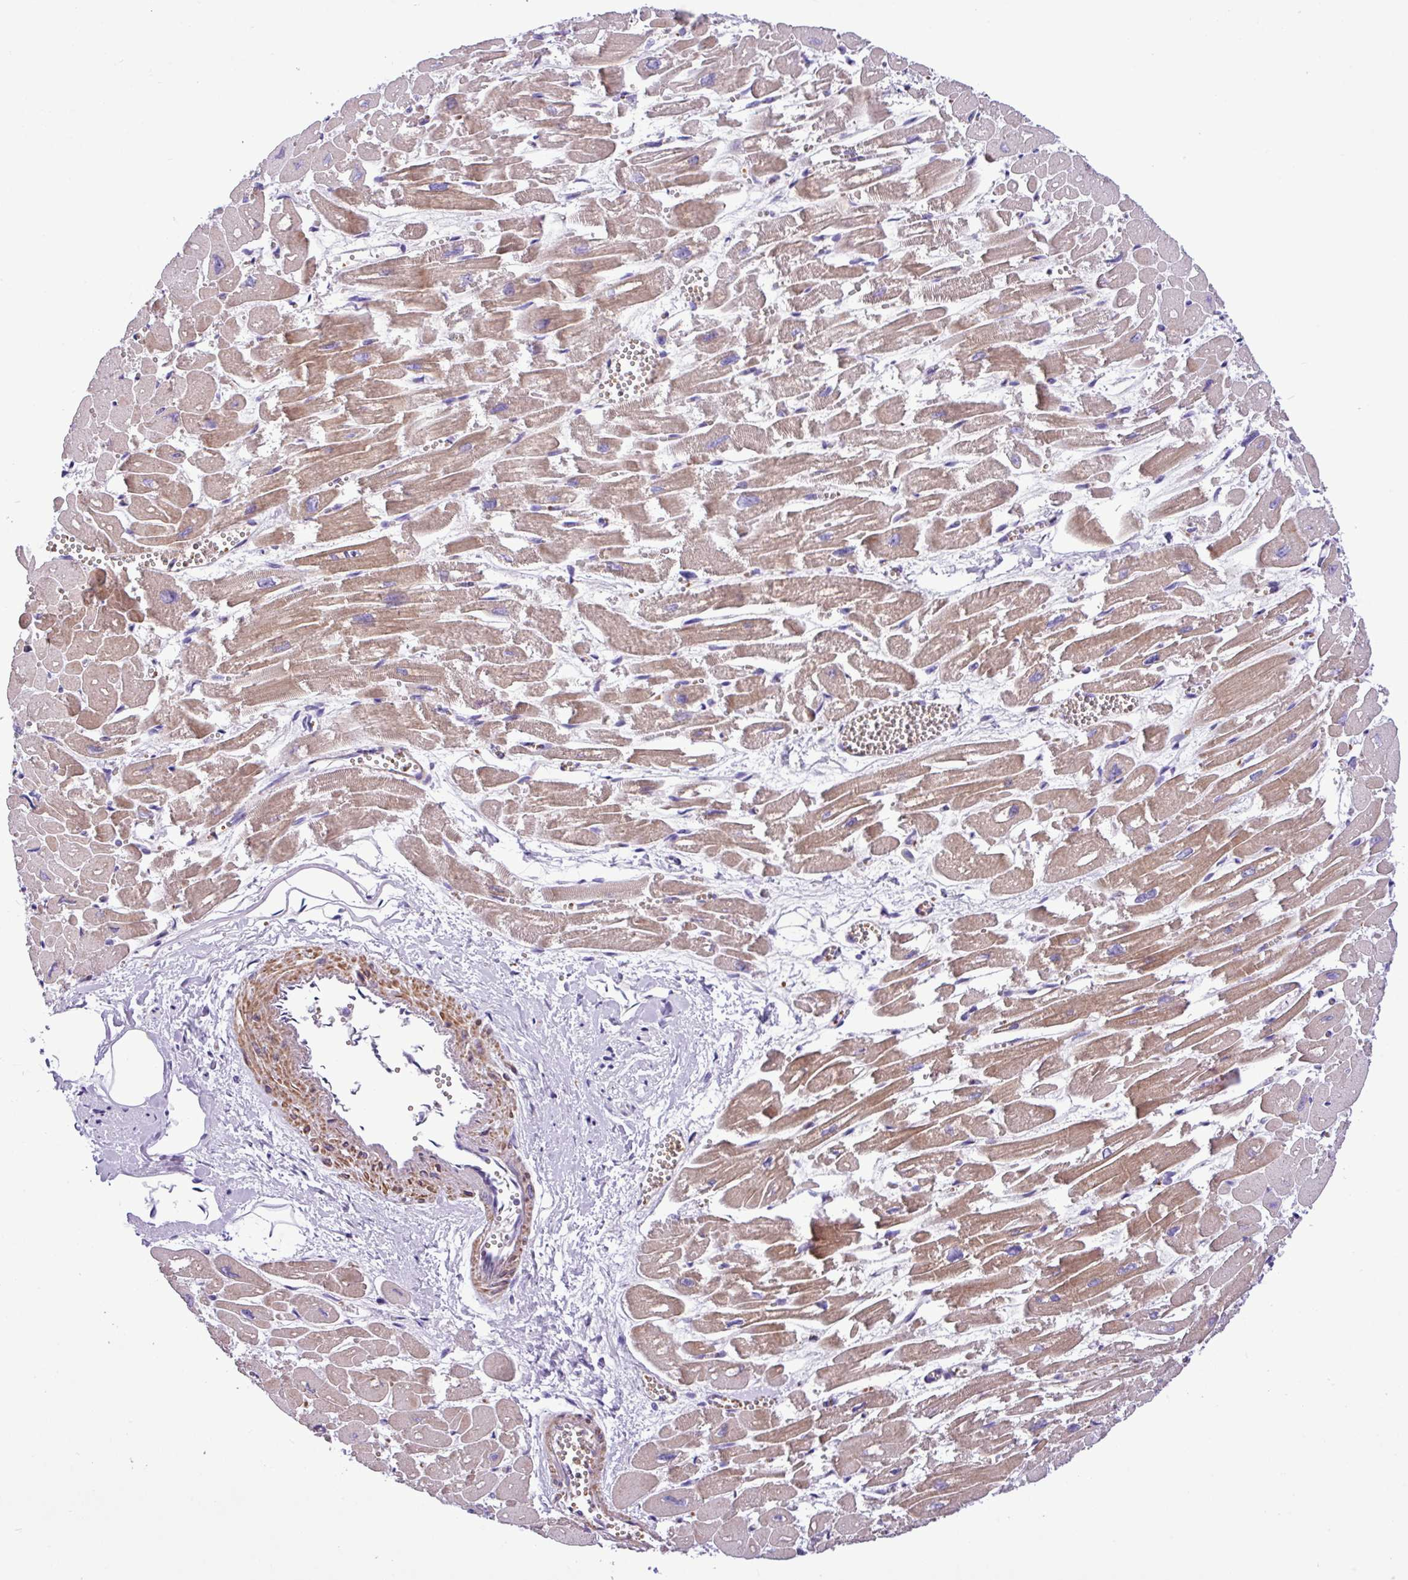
{"staining": {"intensity": "moderate", "quantity": ">75%", "location": "cytoplasmic/membranous"}, "tissue": "heart muscle", "cell_type": "Cardiomyocytes", "image_type": "normal", "snomed": [{"axis": "morphology", "description": "Normal tissue, NOS"}, {"axis": "topography", "description": "Heart"}], "caption": "A high-resolution micrograph shows immunohistochemistry (IHC) staining of benign heart muscle, which reveals moderate cytoplasmic/membranous expression in about >75% of cardiomyocytes. (DAB (3,3'-diaminobenzidine) IHC, brown staining for protein, blue staining for nuclei).", "gene": "C11orf91", "patient": {"sex": "male", "age": 54}}